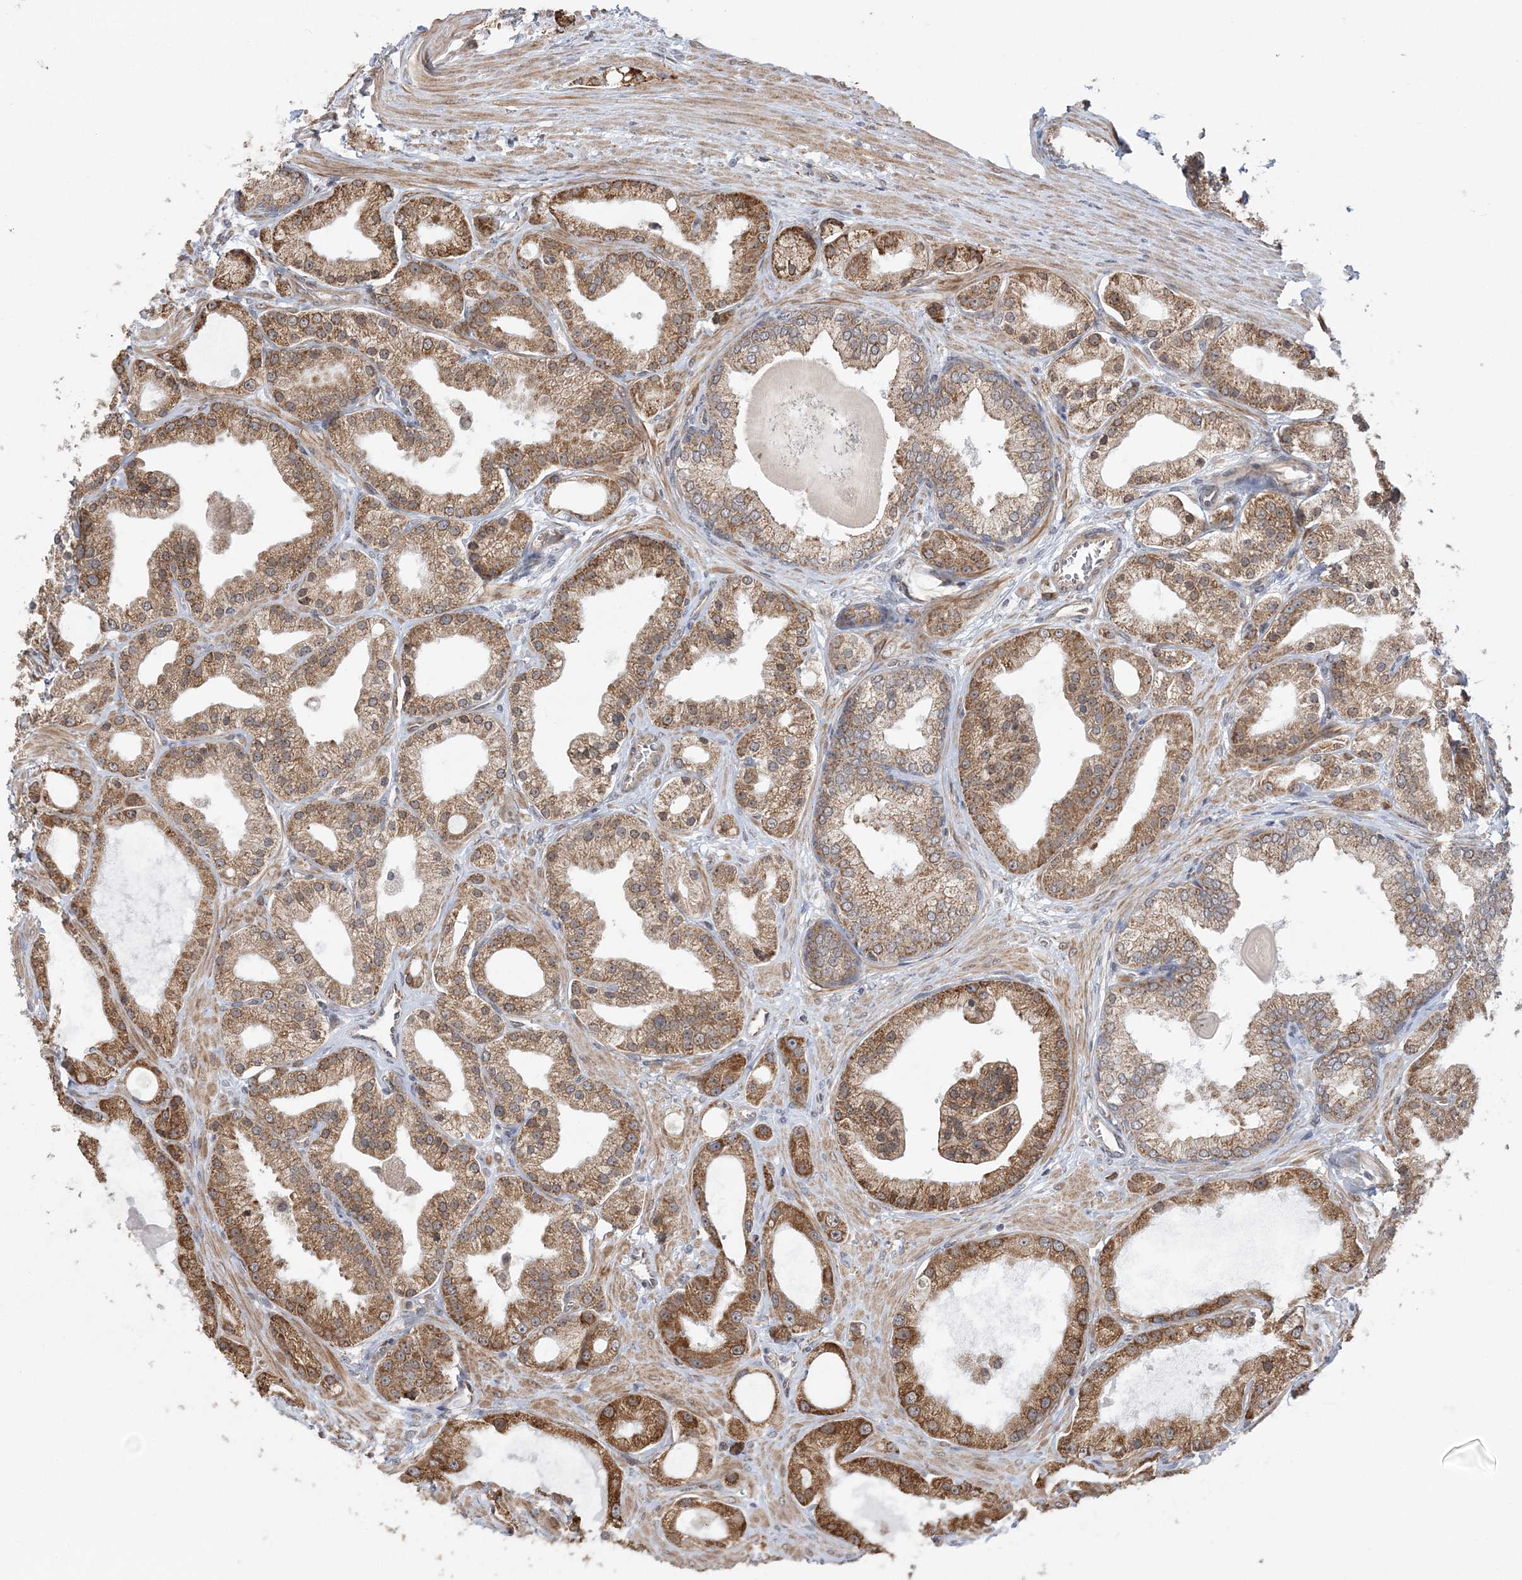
{"staining": {"intensity": "moderate", "quantity": ">75%", "location": "cytoplasmic/membranous"}, "tissue": "prostate cancer", "cell_type": "Tumor cells", "image_type": "cancer", "snomed": [{"axis": "morphology", "description": "Adenocarcinoma, Low grade"}, {"axis": "topography", "description": "Prostate"}], "caption": "Protein staining shows moderate cytoplasmic/membranous expression in about >75% of tumor cells in prostate cancer.", "gene": "MRPL47", "patient": {"sex": "male", "age": 67}}